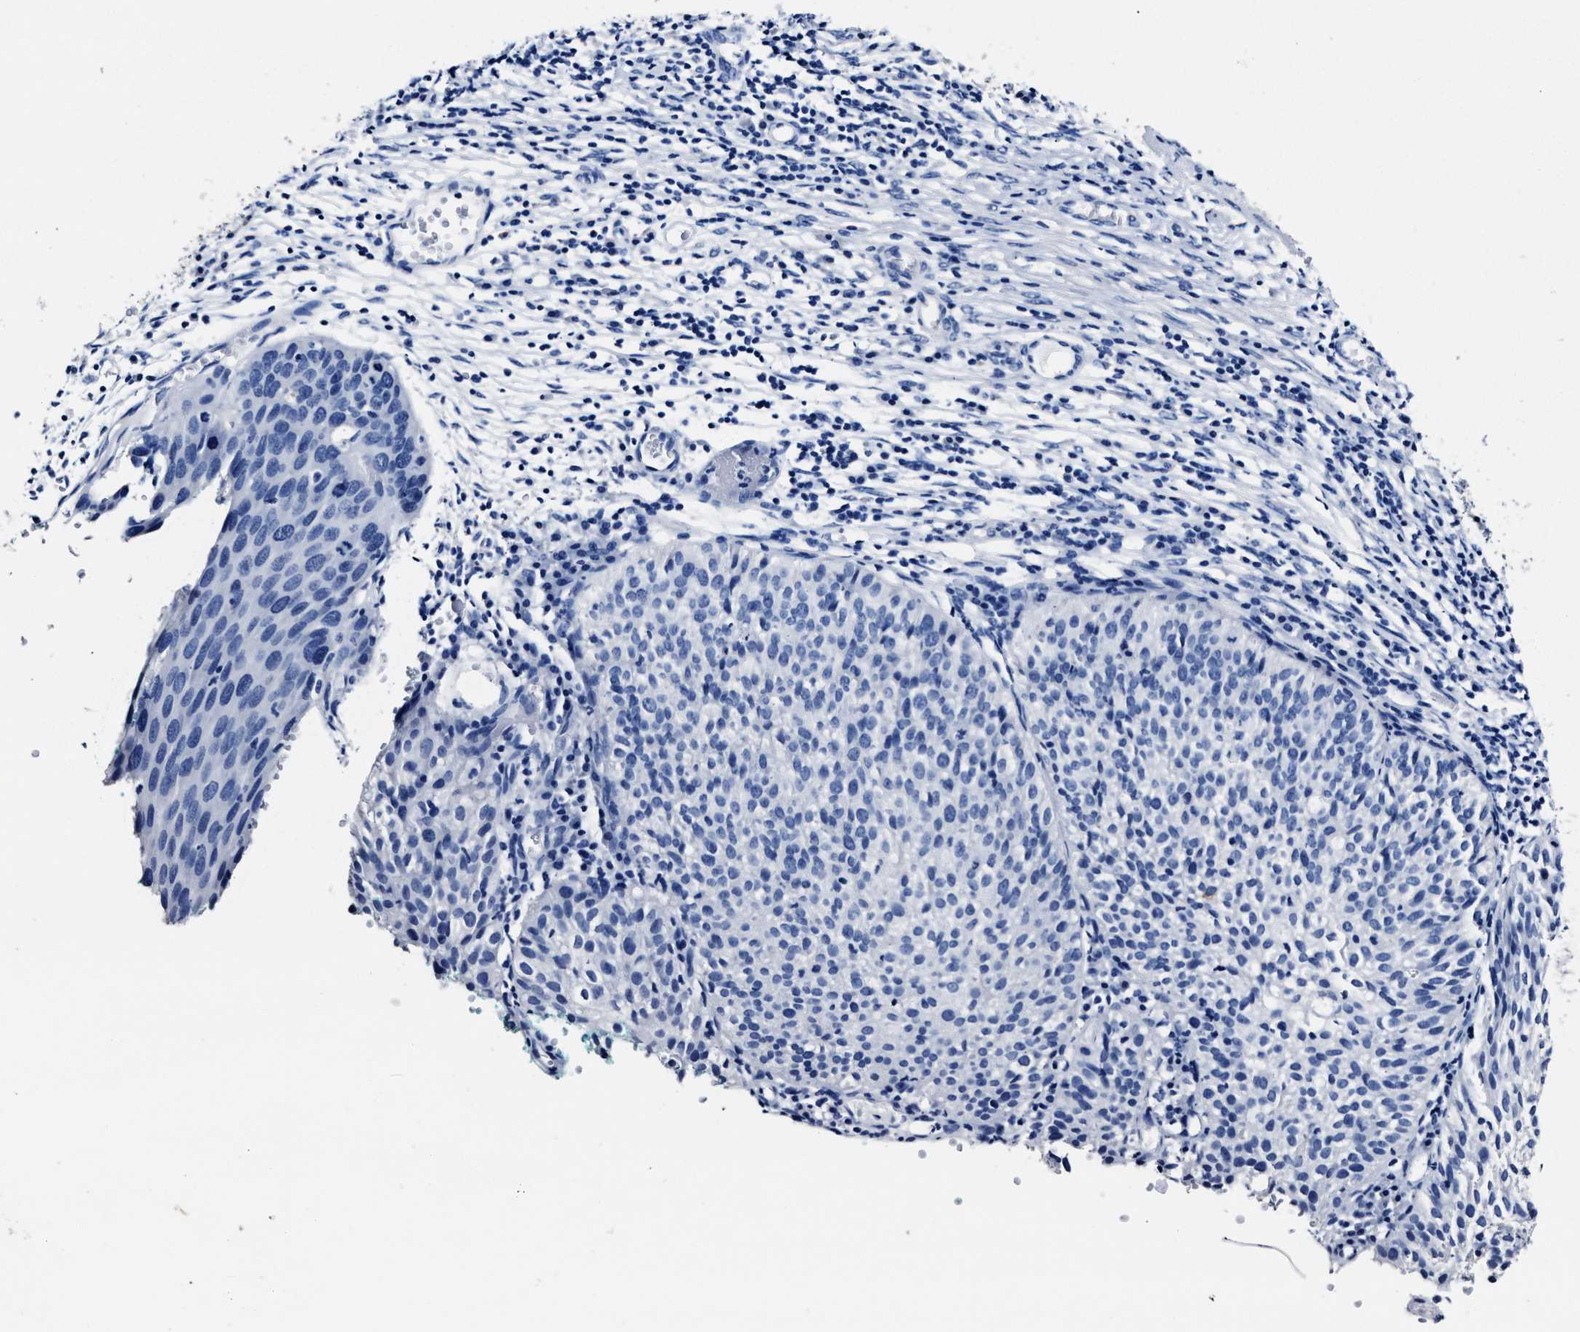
{"staining": {"intensity": "negative", "quantity": "none", "location": "none"}, "tissue": "cervical cancer", "cell_type": "Tumor cells", "image_type": "cancer", "snomed": [{"axis": "morphology", "description": "Squamous cell carcinoma, NOS"}, {"axis": "topography", "description": "Cervix"}], "caption": "This is an IHC photomicrograph of cervical cancer. There is no positivity in tumor cells.", "gene": "ALPG", "patient": {"sex": "female", "age": 38}}